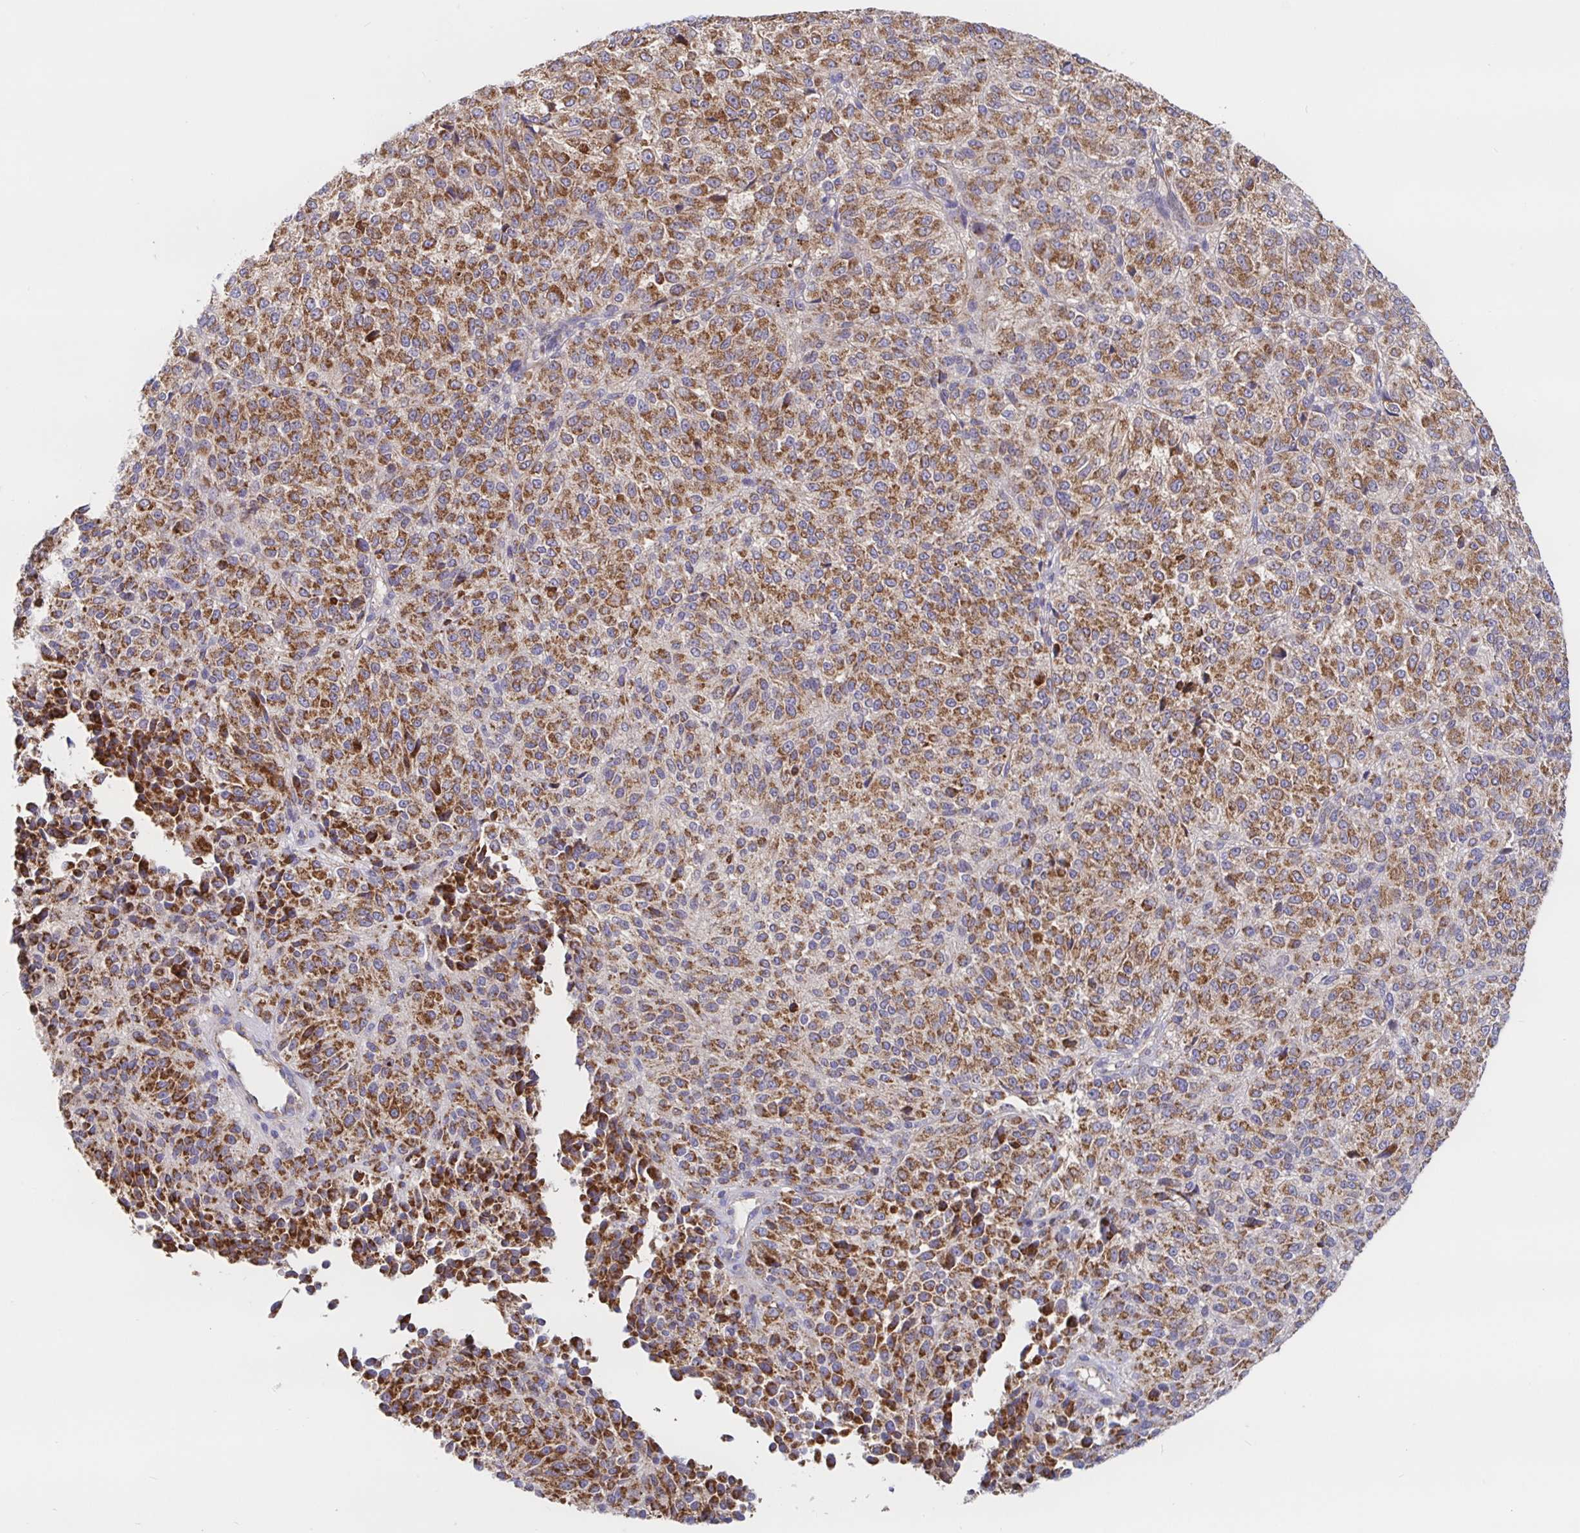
{"staining": {"intensity": "moderate", "quantity": ">75%", "location": "cytoplasmic/membranous"}, "tissue": "melanoma", "cell_type": "Tumor cells", "image_type": "cancer", "snomed": [{"axis": "morphology", "description": "Malignant melanoma, Metastatic site"}, {"axis": "topography", "description": "Brain"}], "caption": "Brown immunohistochemical staining in human malignant melanoma (metastatic site) reveals moderate cytoplasmic/membranous staining in approximately >75% of tumor cells.", "gene": "PRDX3", "patient": {"sex": "female", "age": 56}}